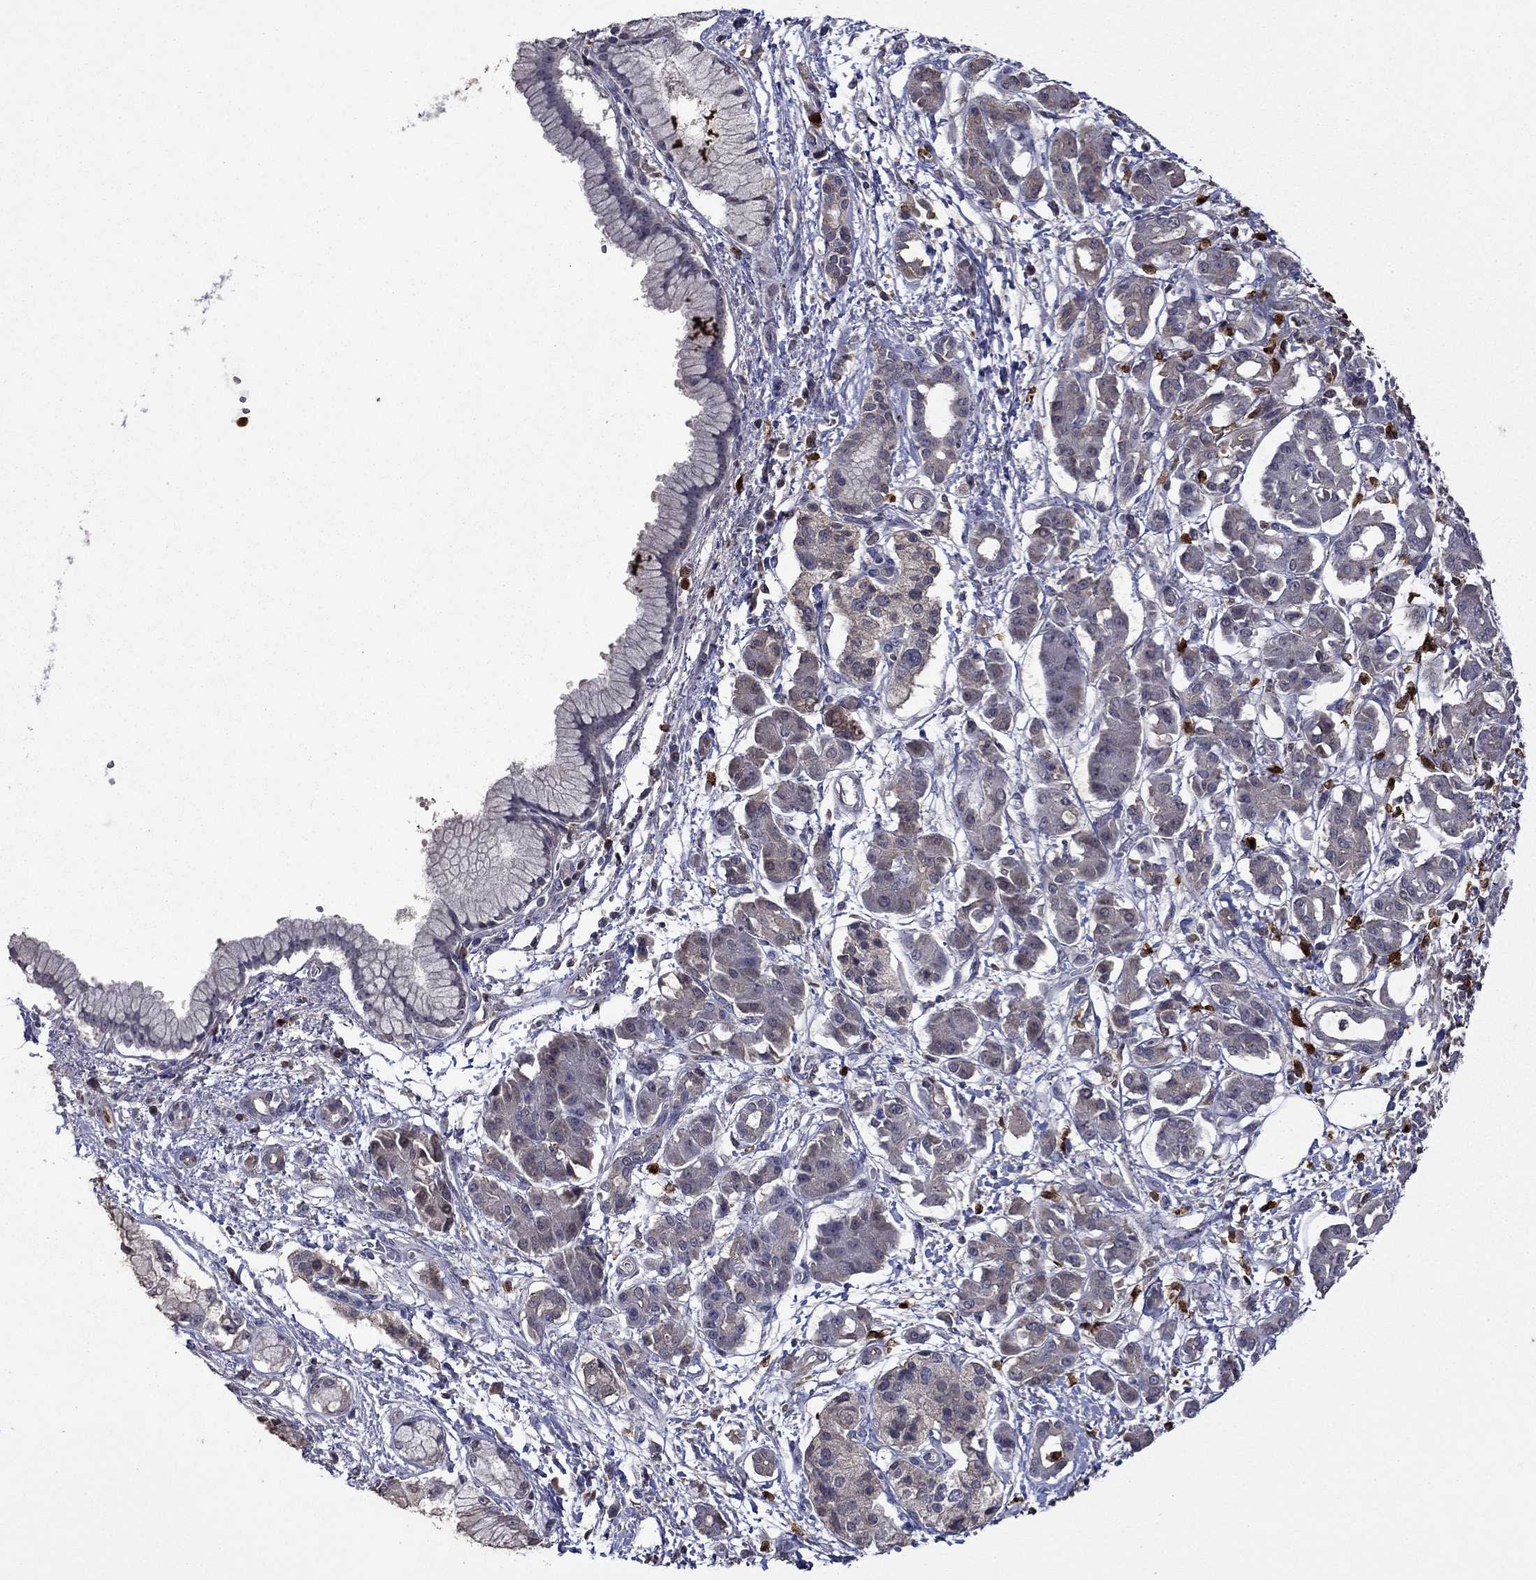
{"staining": {"intensity": "negative", "quantity": "none", "location": "none"}, "tissue": "pancreatic cancer", "cell_type": "Tumor cells", "image_type": "cancer", "snomed": [{"axis": "morphology", "description": "Adenocarcinoma, NOS"}, {"axis": "topography", "description": "Pancreas"}], "caption": "This photomicrograph is of adenocarcinoma (pancreatic) stained with immunohistochemistry (IHC) to label a protein in brown with the nuclei are counter-stained blue. There is no expression in tumor cells.", "gene": "SATB1", "patient": {"sex": "male", "age": 72}}